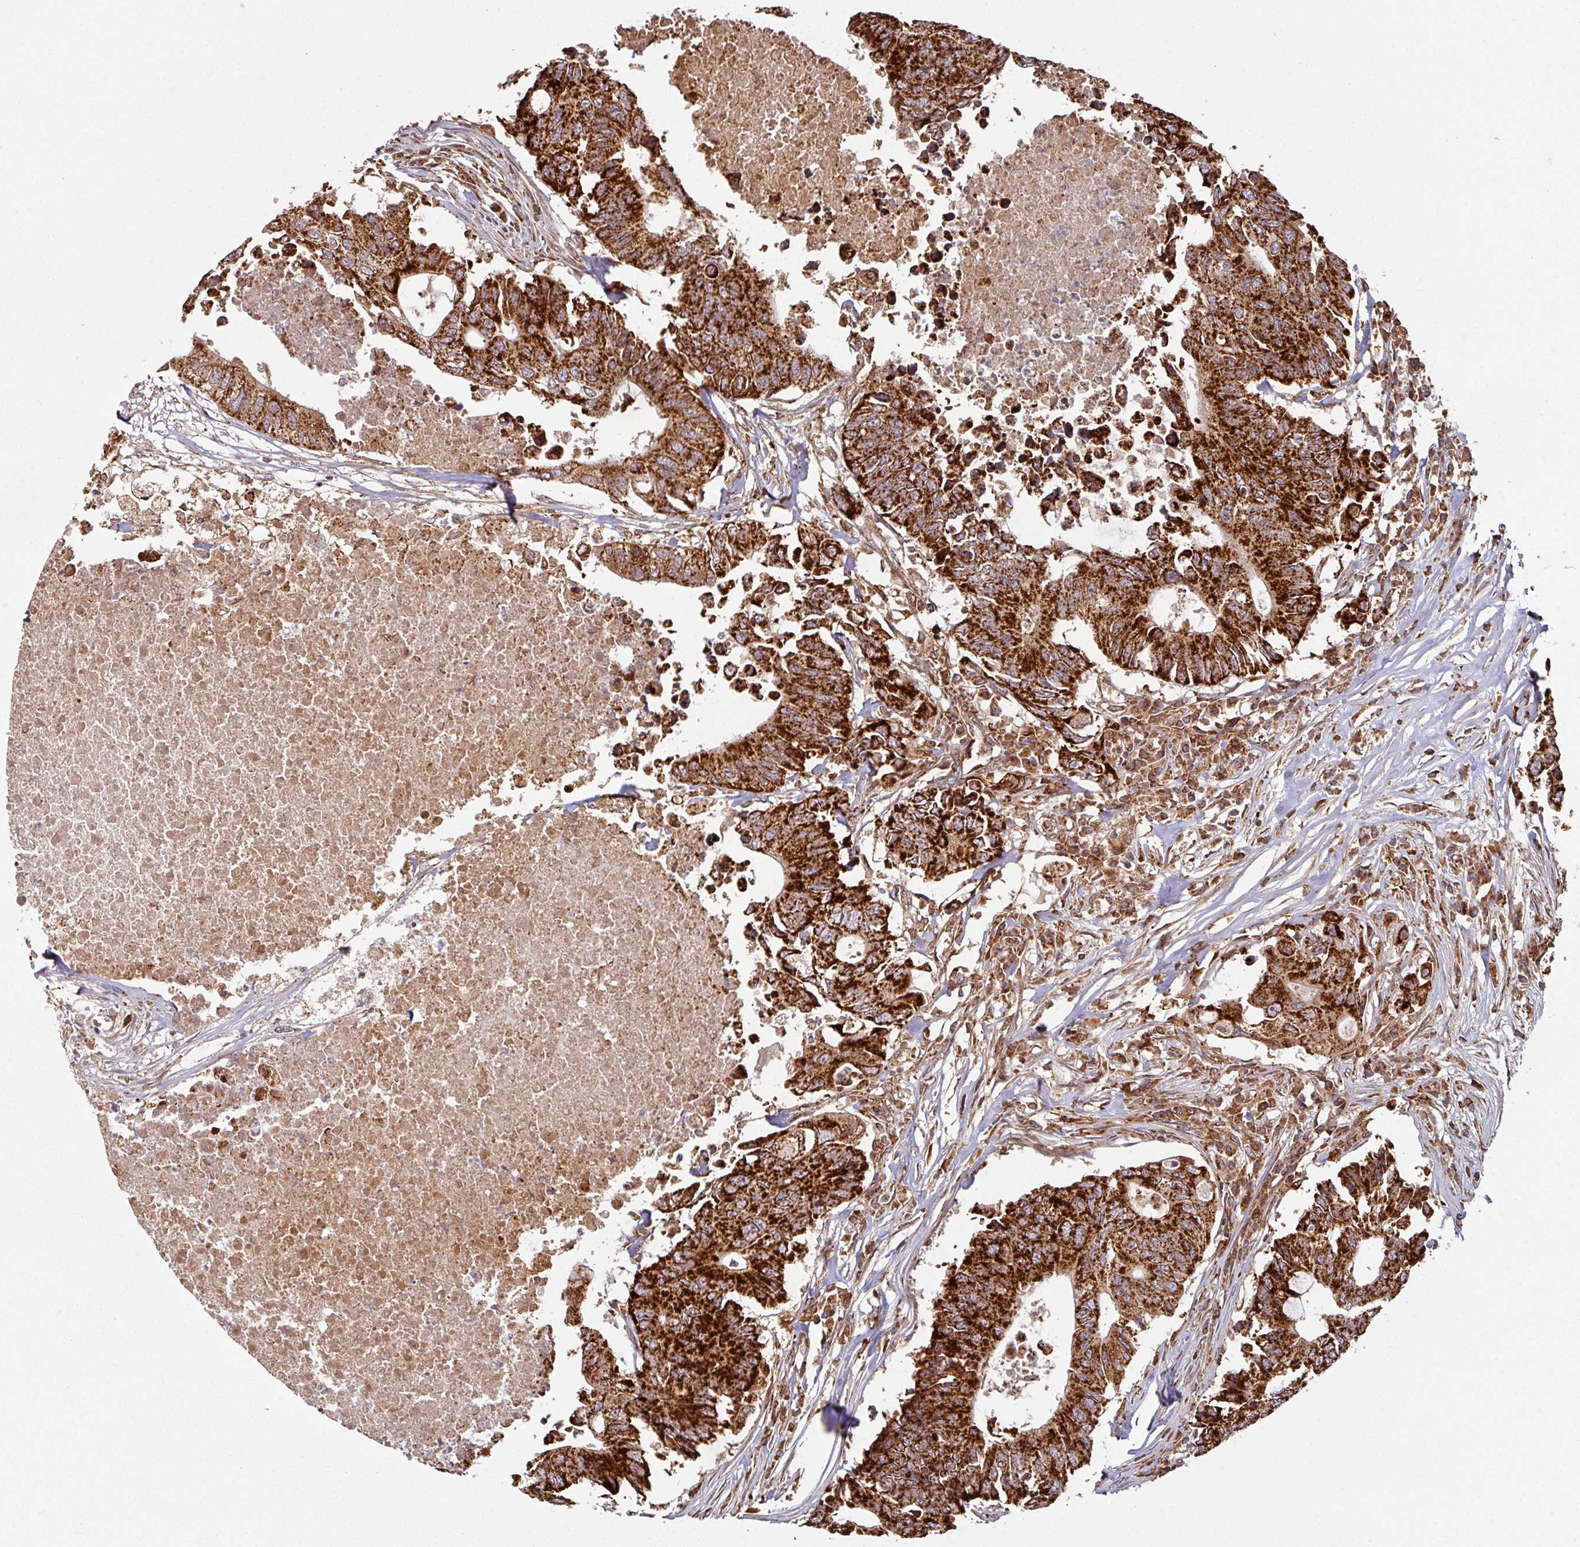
{"staining": {"intensity": "strong", "quantity": ">75%", "location": "cytoplasmic/membranous"}, "tissue": "colorectal cancer", "cell_type": "Tumor cells", "image_type": "cancer", "snomed": [{"axis": "morphology", "description": "Adenocarcinoma, NOS"}, {"axis": "topography", "description": "Colon"}], "caption": "Approximately >75% of tumor cells in colorectal cancer exhibit strong cytoplasmic/membranous protein staining as visualized by brown immunohistochemical staining.", "gene": "TRAP1", "patient": {"sex": "male", "age": 71}}